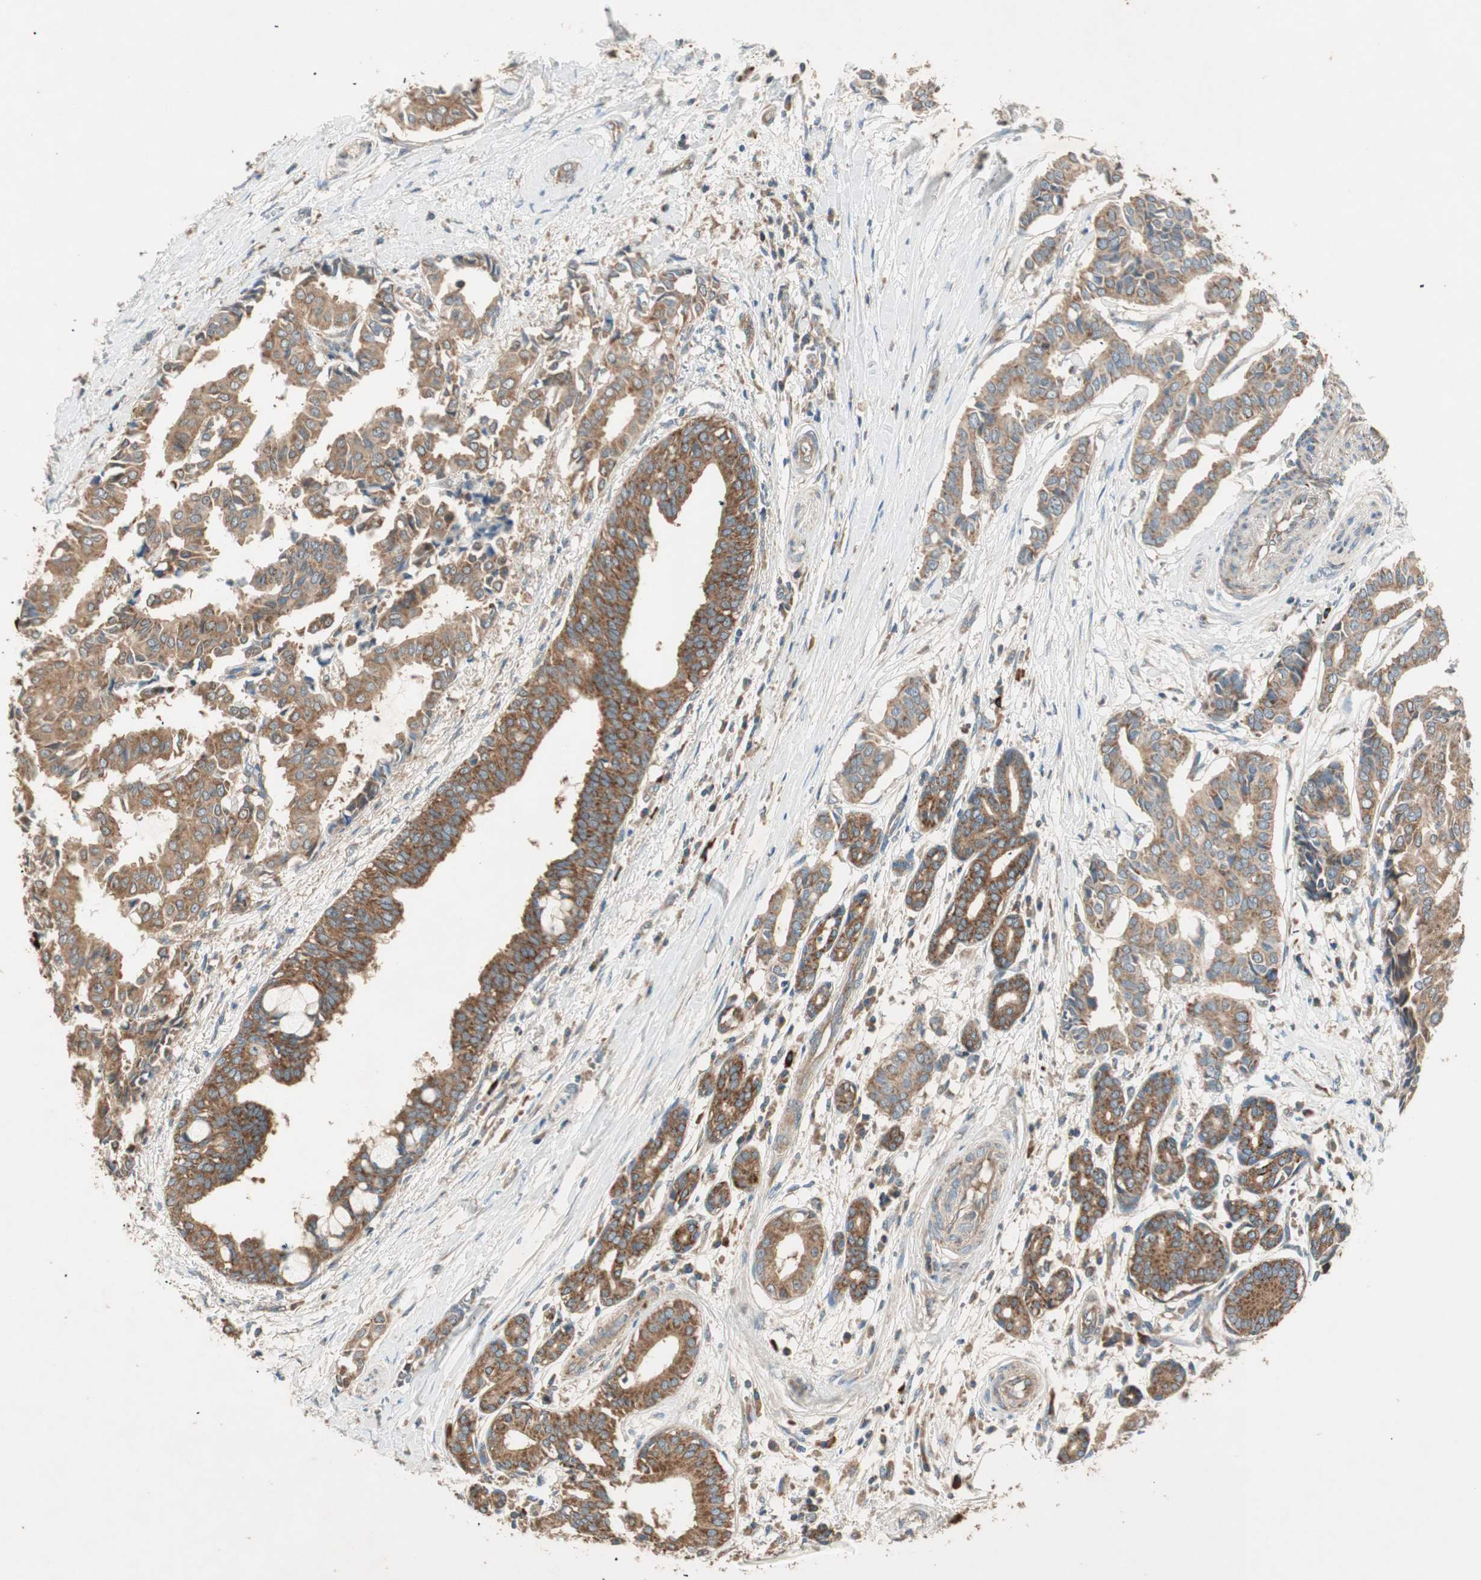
{"staining": {"intensity": "moderate", "quantity": ">75%", "location": "cytoplasmic/membranous"}, "tissue": "head and neck cancer", "cell_type": "Tumor cells", "image_type": "cancer", "snomed": [{"axis": "morphology", "description": "Adenocarcinoma, NOS"}, {"axis": "topography", "description": "Salivary gland"}, {"axis": "topography", "description": "Head-Neck"}], "caption": "Immunohistochemistry (IHC) of human head and neck adenocarcinoma shows medium levels of moderate cytoplasmic/membranous expression in about >75% of tumor cells.", "gene": "CC2D1A", "patient": {"sex": "female", "age": 59}}